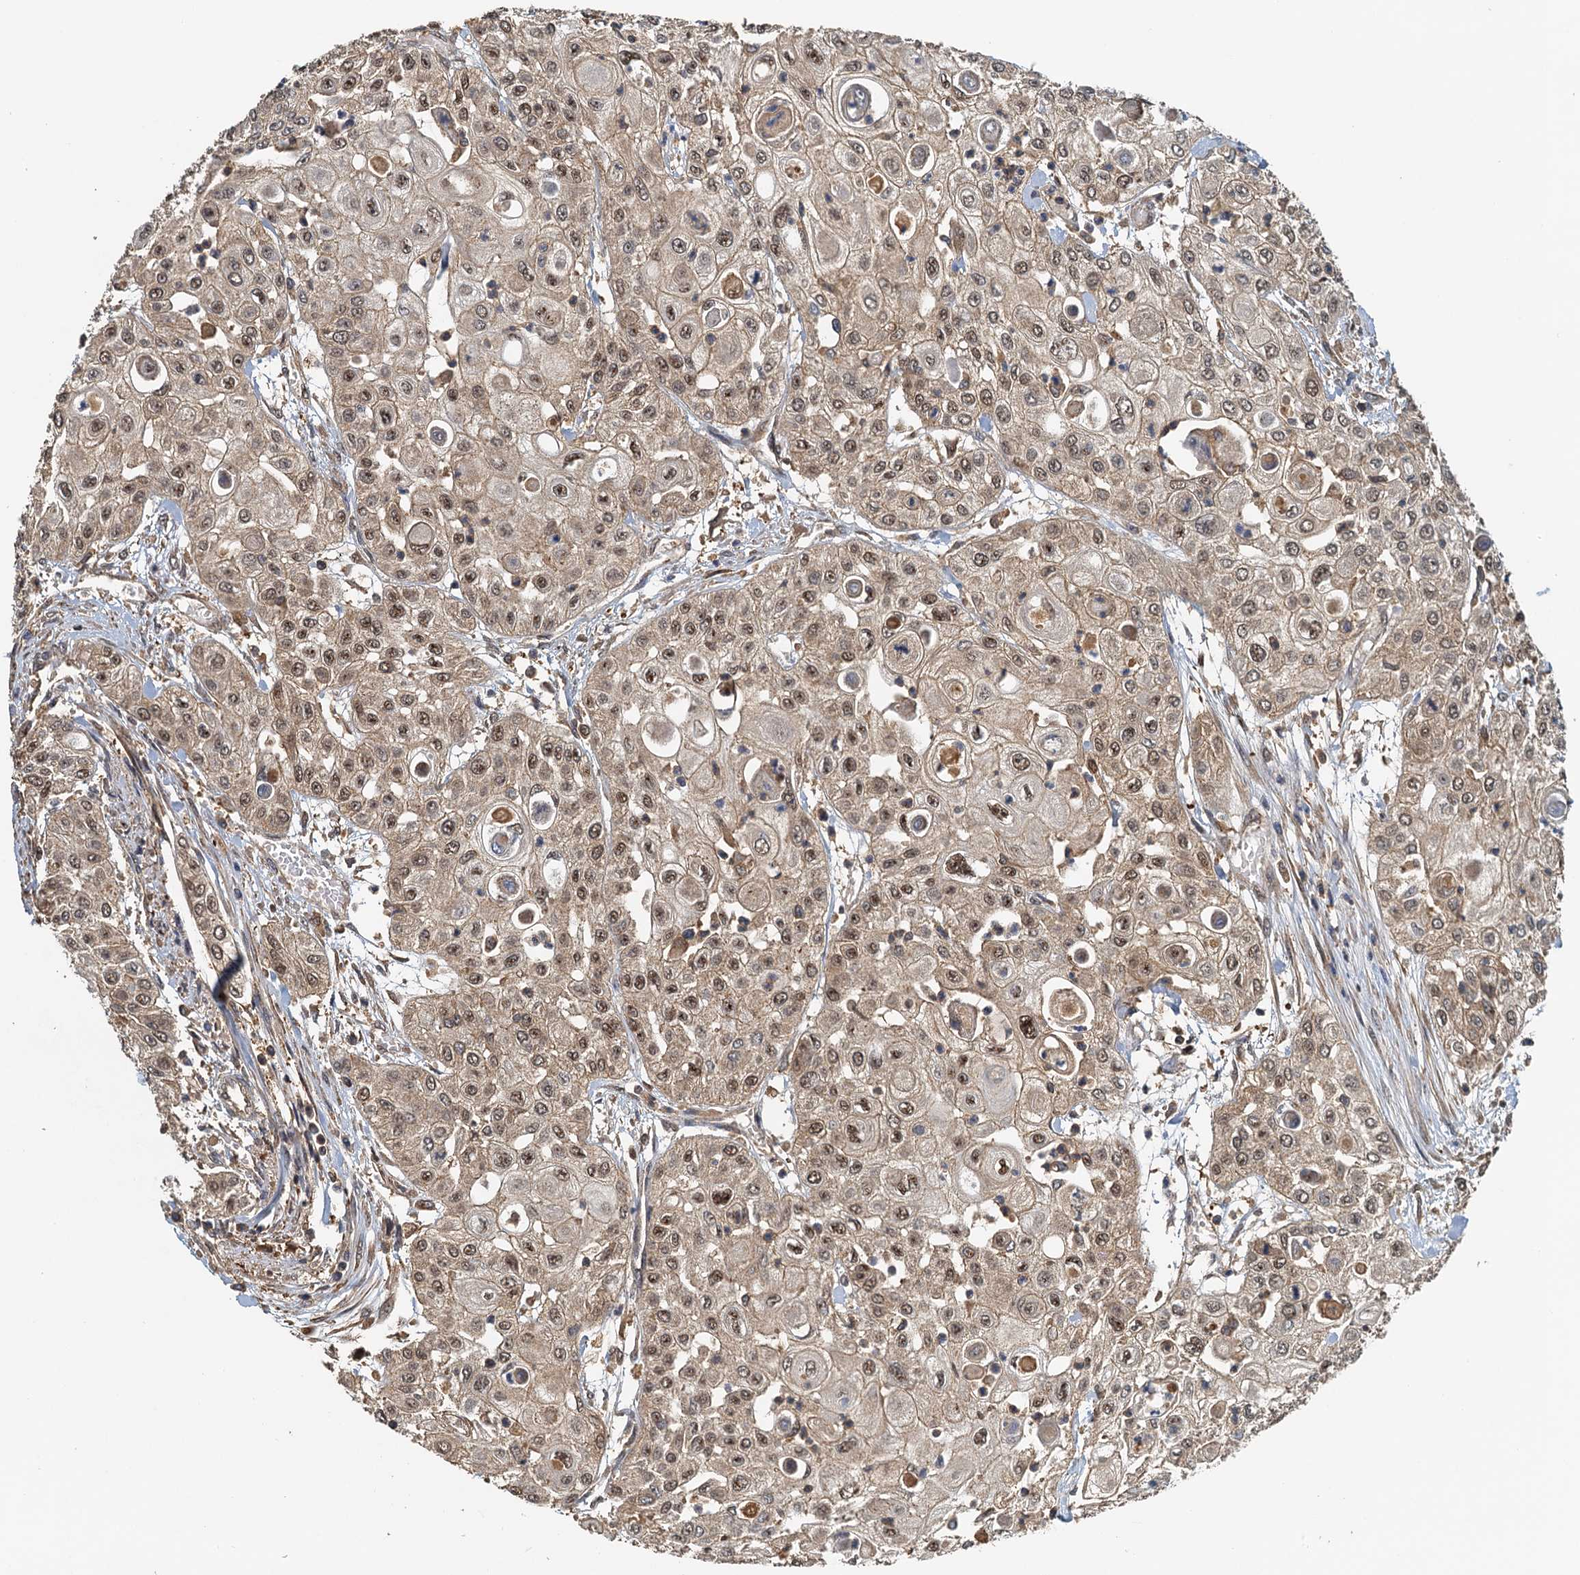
{"staining": {"intensity": "moderate", "quantity": ">75%", "location": "nuclear"}, "tissue": "urothelial cancer", "cell_type": "Tumor cells", "image_type": "cancer", "snomed": [{"axis": "morphology", "description": "Urothelial carcinoma, High grade"}, {"axis": "topography", "description": "Urinary bladder"}], "caption": "IHC staining of urothelial cancer, which displays medium levels of moderate nuclear staining in about >75% of tumor cells indicating moderate nuclear protein staining. The staining was performed using DAB (brown) for protein detection and nuclei were counterstained in hematoxylin (blue).", "gene": "UBL7", "patient": {"sex": "female", "age": 79}}